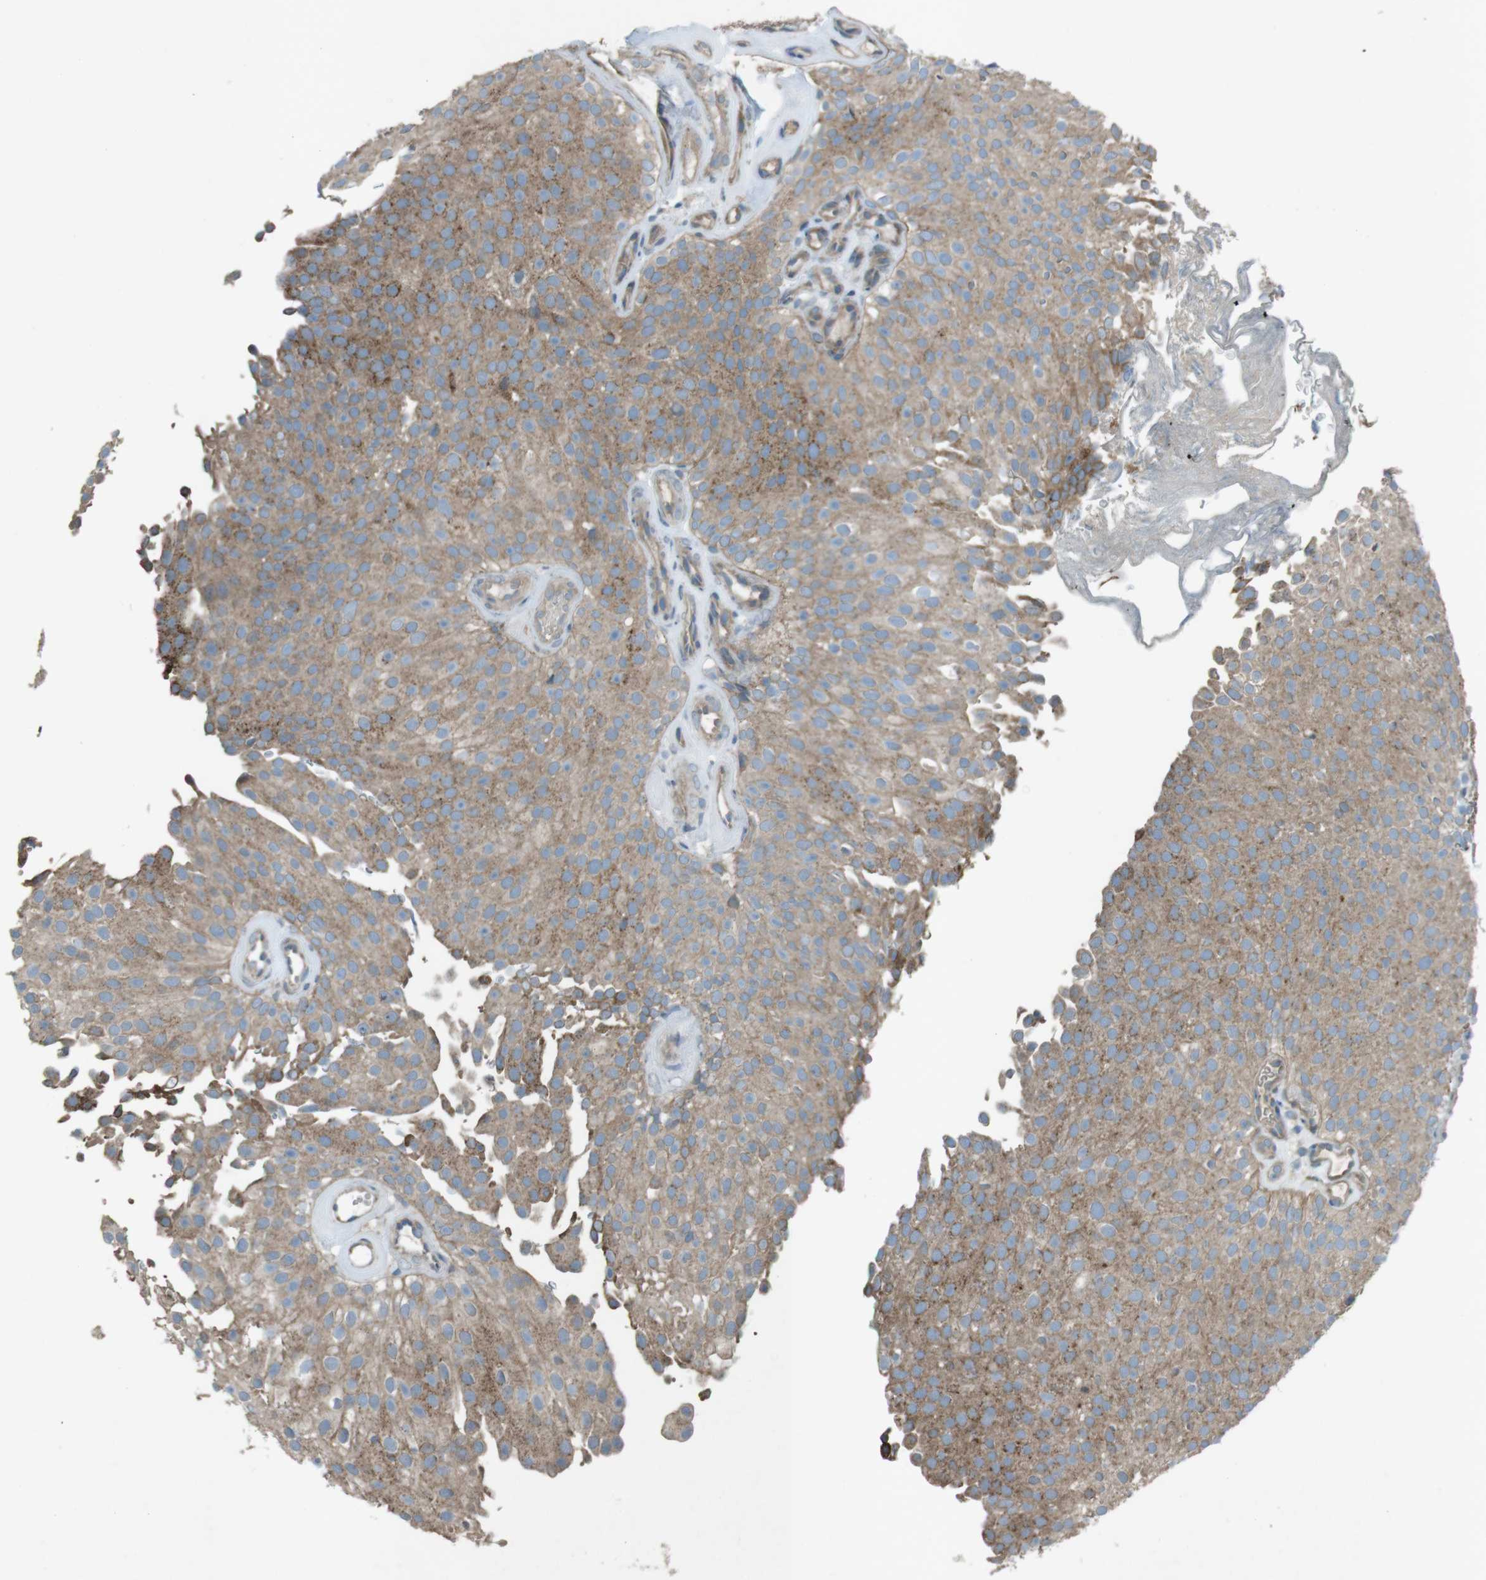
{"staining": {"intensity": "moderate", "quantity": ">75%", "location": "cytoplasmic/membranous"}, "tissue": "urothelial cancer", "cell_type": "Tumor cells", "image_type": "cancer", "snomed": [{"axis": "morphology", "description": "Urothelial carcinoma, Low grade"}, {"axis": "topography", "description": "Urinary bladder"}], "caption": "A brown stain highlights moderate cytoplasmic/membranous positivity of a protein in human urothelial cancer tumor cells. The protein is stained brown, and the nuclei are stained in blue (DAB (3,3'-diaminobenzidine) IHC with brightfield microscopy, high magnification).", "gene": "TMEM41B", "patient": {"sex": "male", "age": 78}}